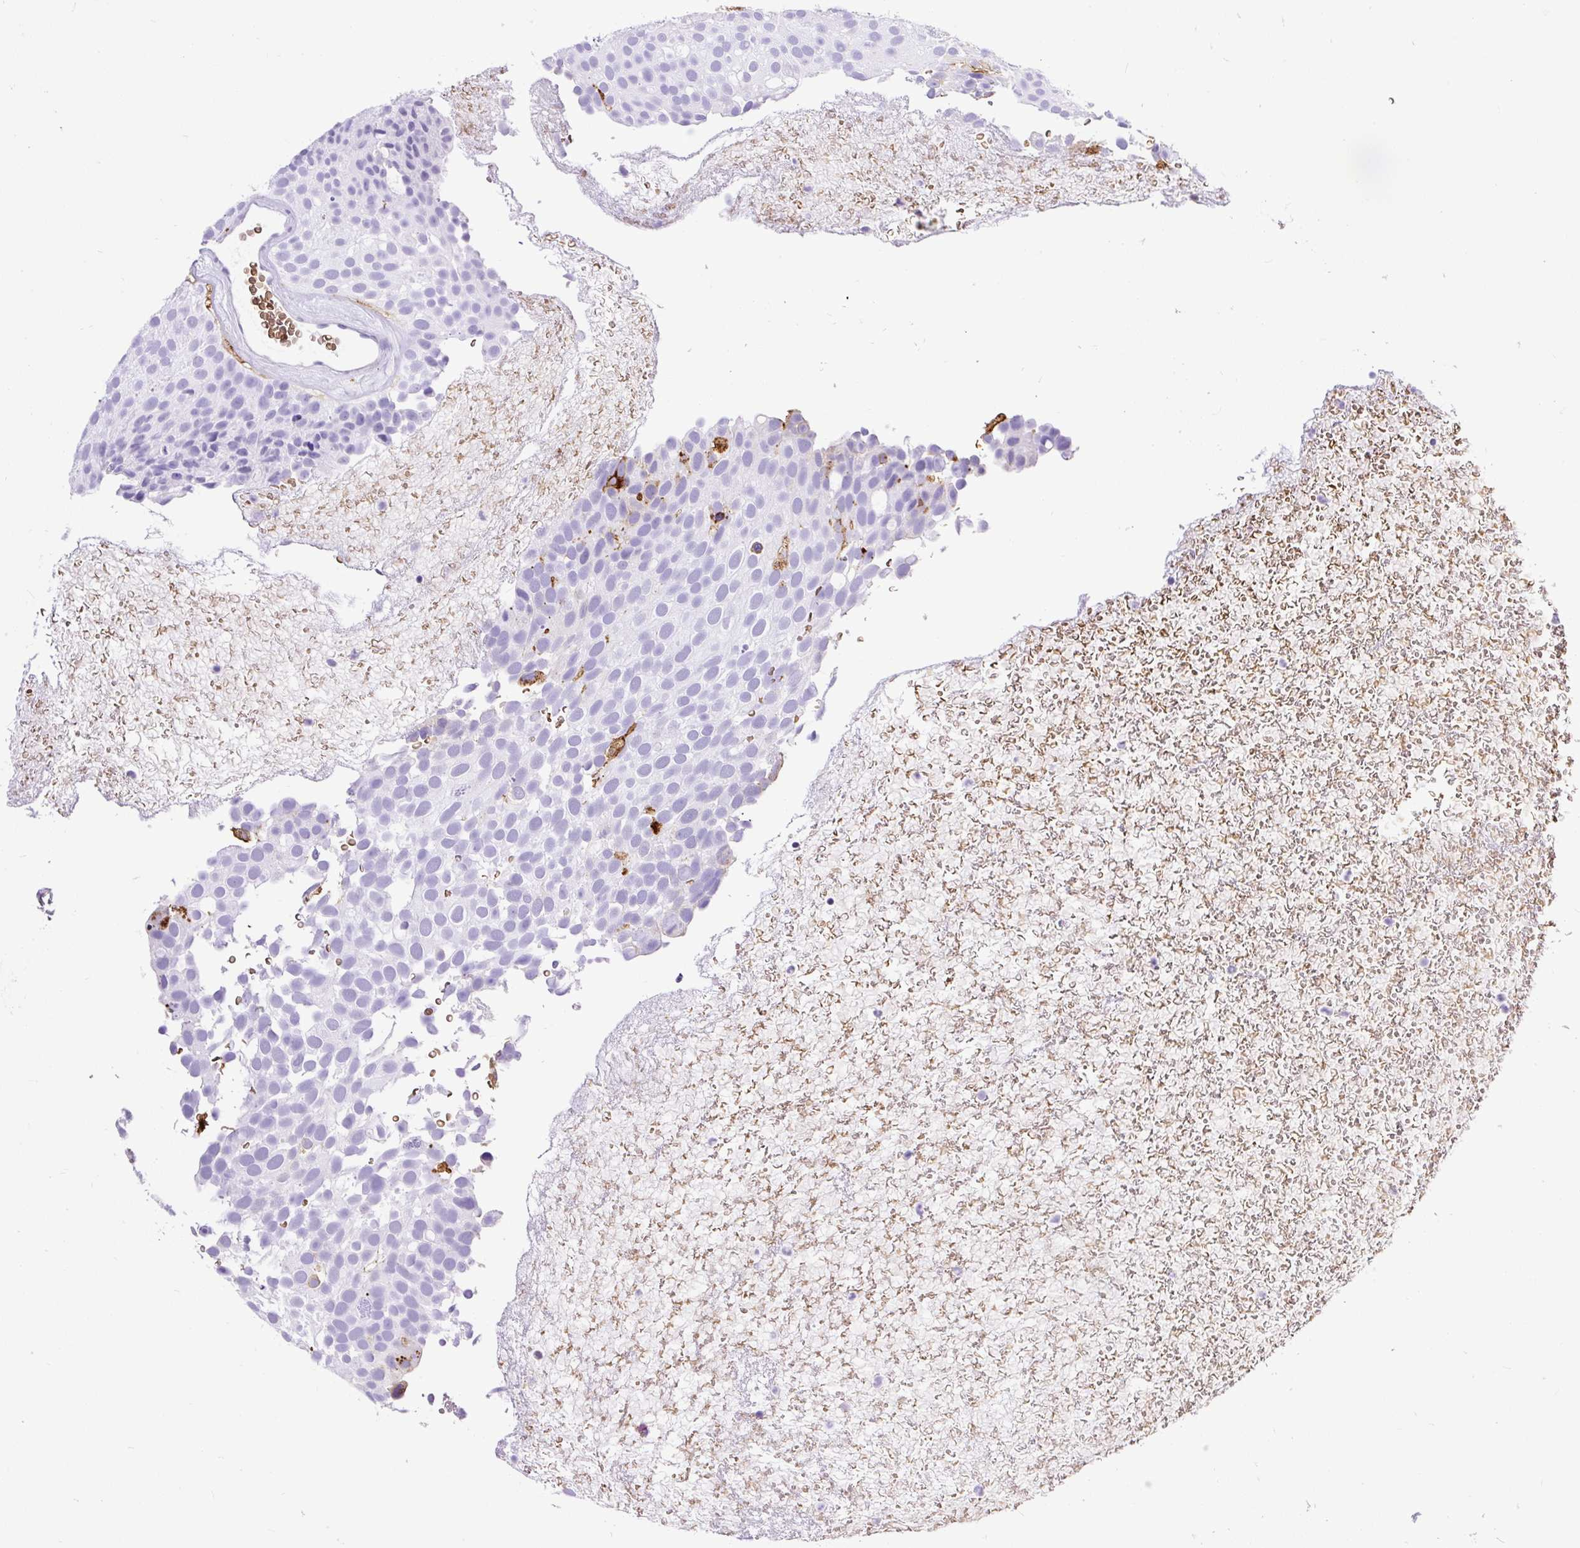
{"staining": {"intensity": "negative", "quantity": "none", "location": "none"}, "tissue": "urothelial cancer", "cell_type": "Tumor cells", "image_type": "cancer", "snomed": [{"axis": "morphology", "description": "Urothelial carcinoma, Low grade"}, {"axis": "topography", "description": "Urinary bladder"}], "caption": "High magnification brightfield microscopy of low-grade urothelial carcinoma stained with DAB (3,3'-diaminobenzidine) (brown) and counterstained with hematoxylin (blue): tumor cells show no significant staining.", "gene": "HLA-DRA", "patient": {"sex": "male", "age": 78}}